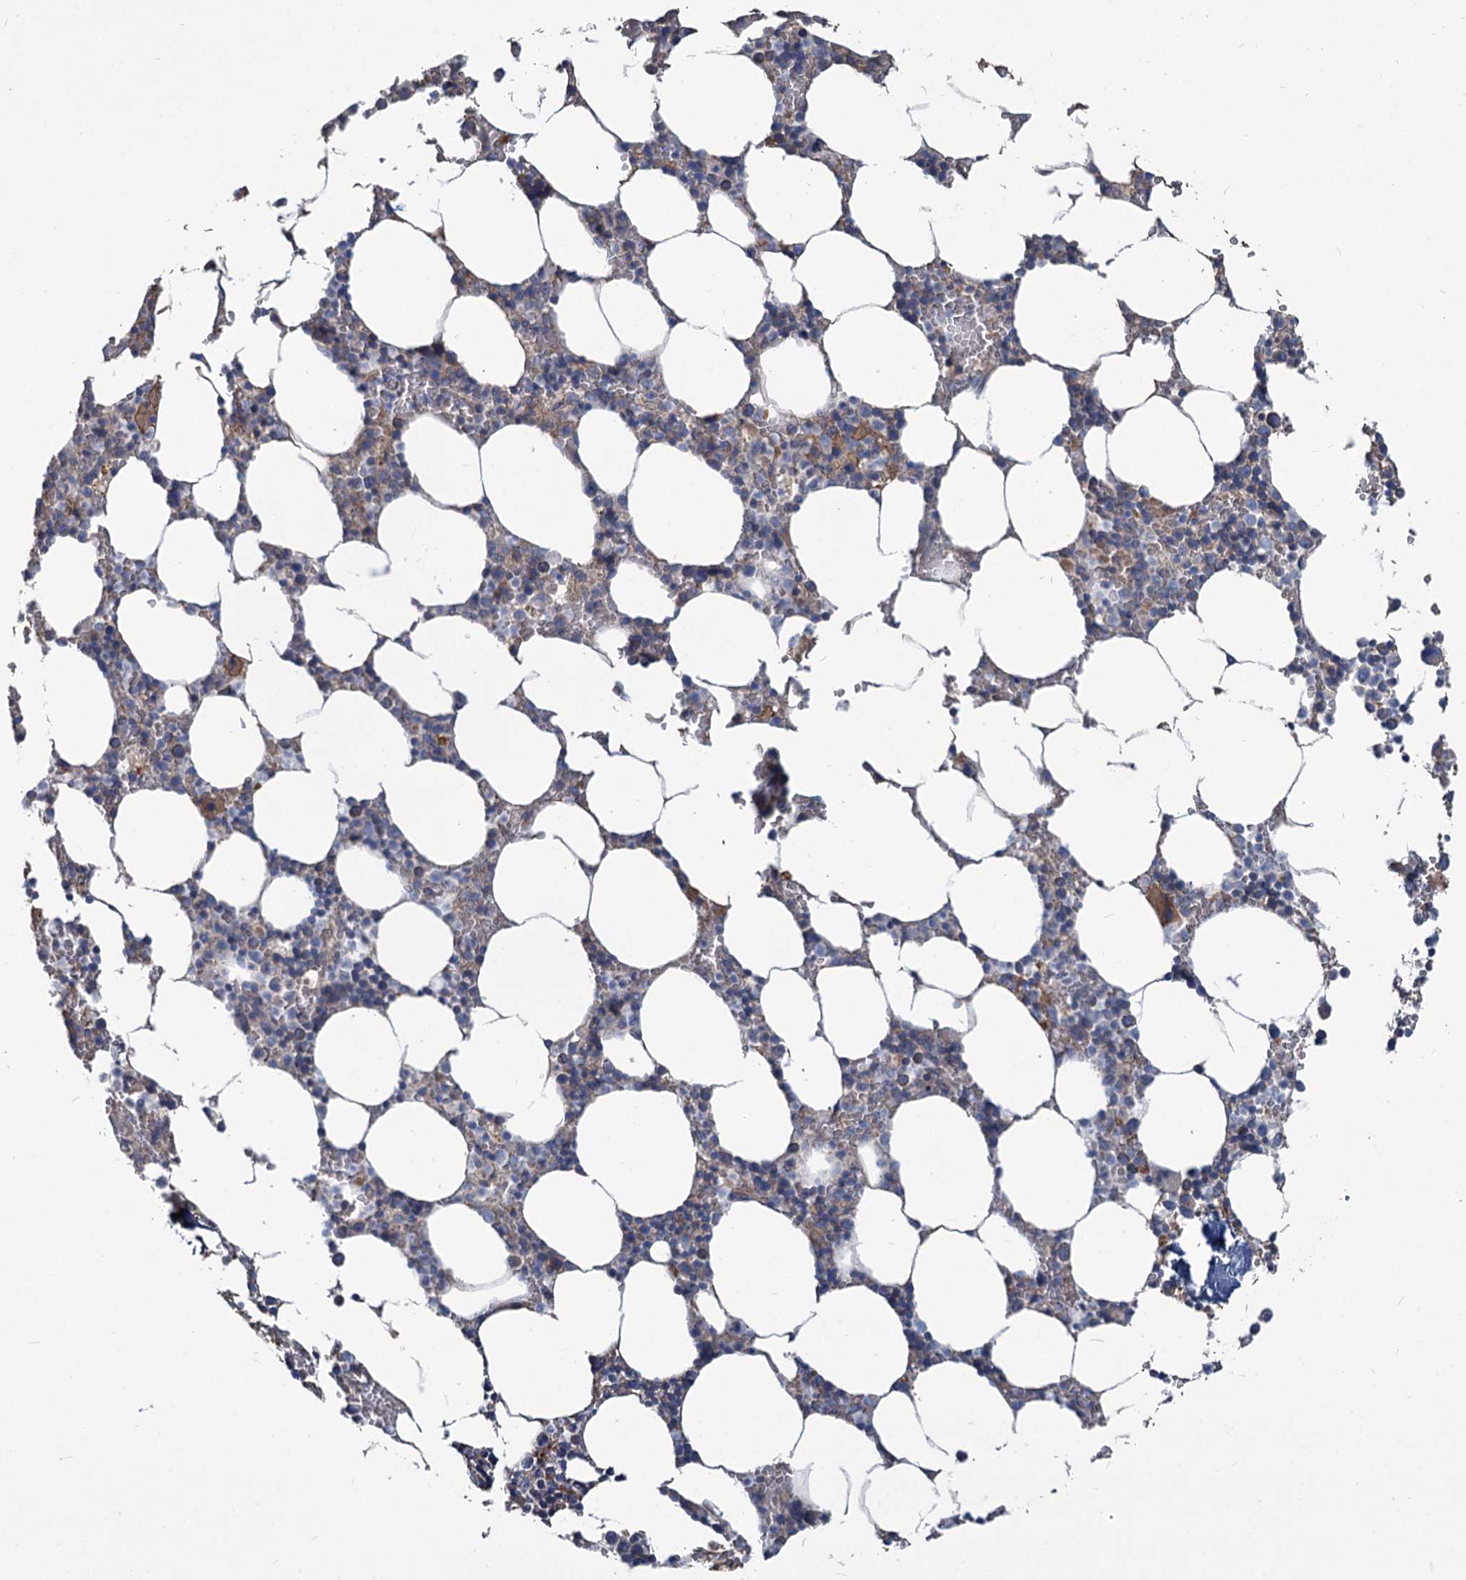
{"staining": {"intensity": "weak", "quantity": "<25%", "location": "cytoplasmic/membranous"}, "tissue": "bone marrow", "cell_type": "Hematopoietic cells", "image_type": "normal", "snomed": [{"axis": "morphology", "description": "Normal tissue, NOS"}, {"axis": "topography", "description": "Bone marrow"}], "caption": "This is a image of immunohistochemistry staining of benign bone marrow, which shows no positivity in hematopoietic cells.", "gene": "URAD", "patient": {"sex": "male", "age": 70}}